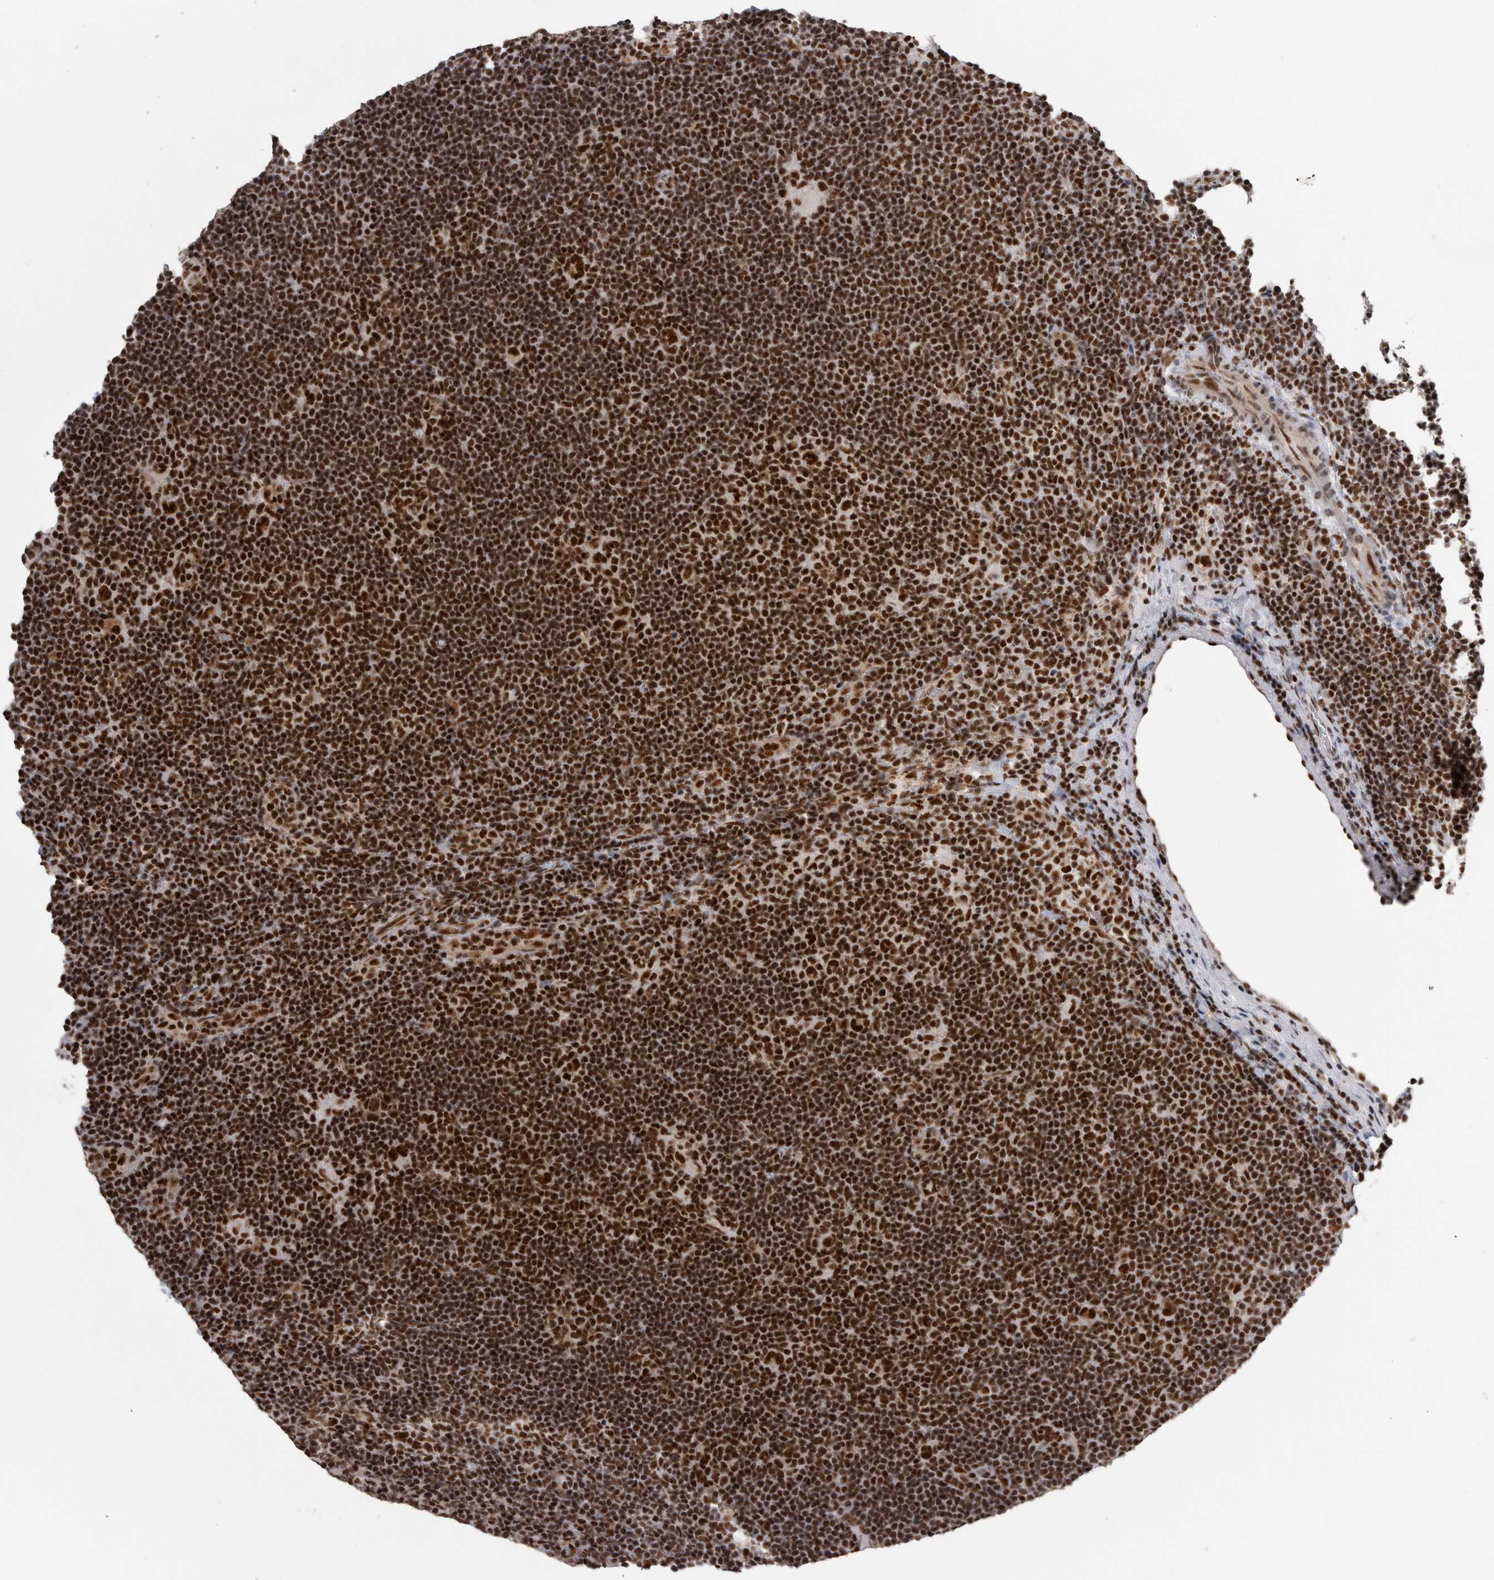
{"staining": {"intensity": "strong", "quantity": ">75%", "location": "nuclear"}, "tissue": "lymphoma", "cell_type": "Tumor cells", "image_type": "cancer", "snomed": [{"axis": "morphology", "description": "Hodgkin's disease, NOS"}, {"axis": "topography", "description": "Lymph node"}], "caption": "Protein expression analysis of human Hodgkin's disease reveals strong nuclear positivity in approximately >75% of tumor cells.", "gene": "CDK11A", "patient": {"sex": "female", "age": 57}}